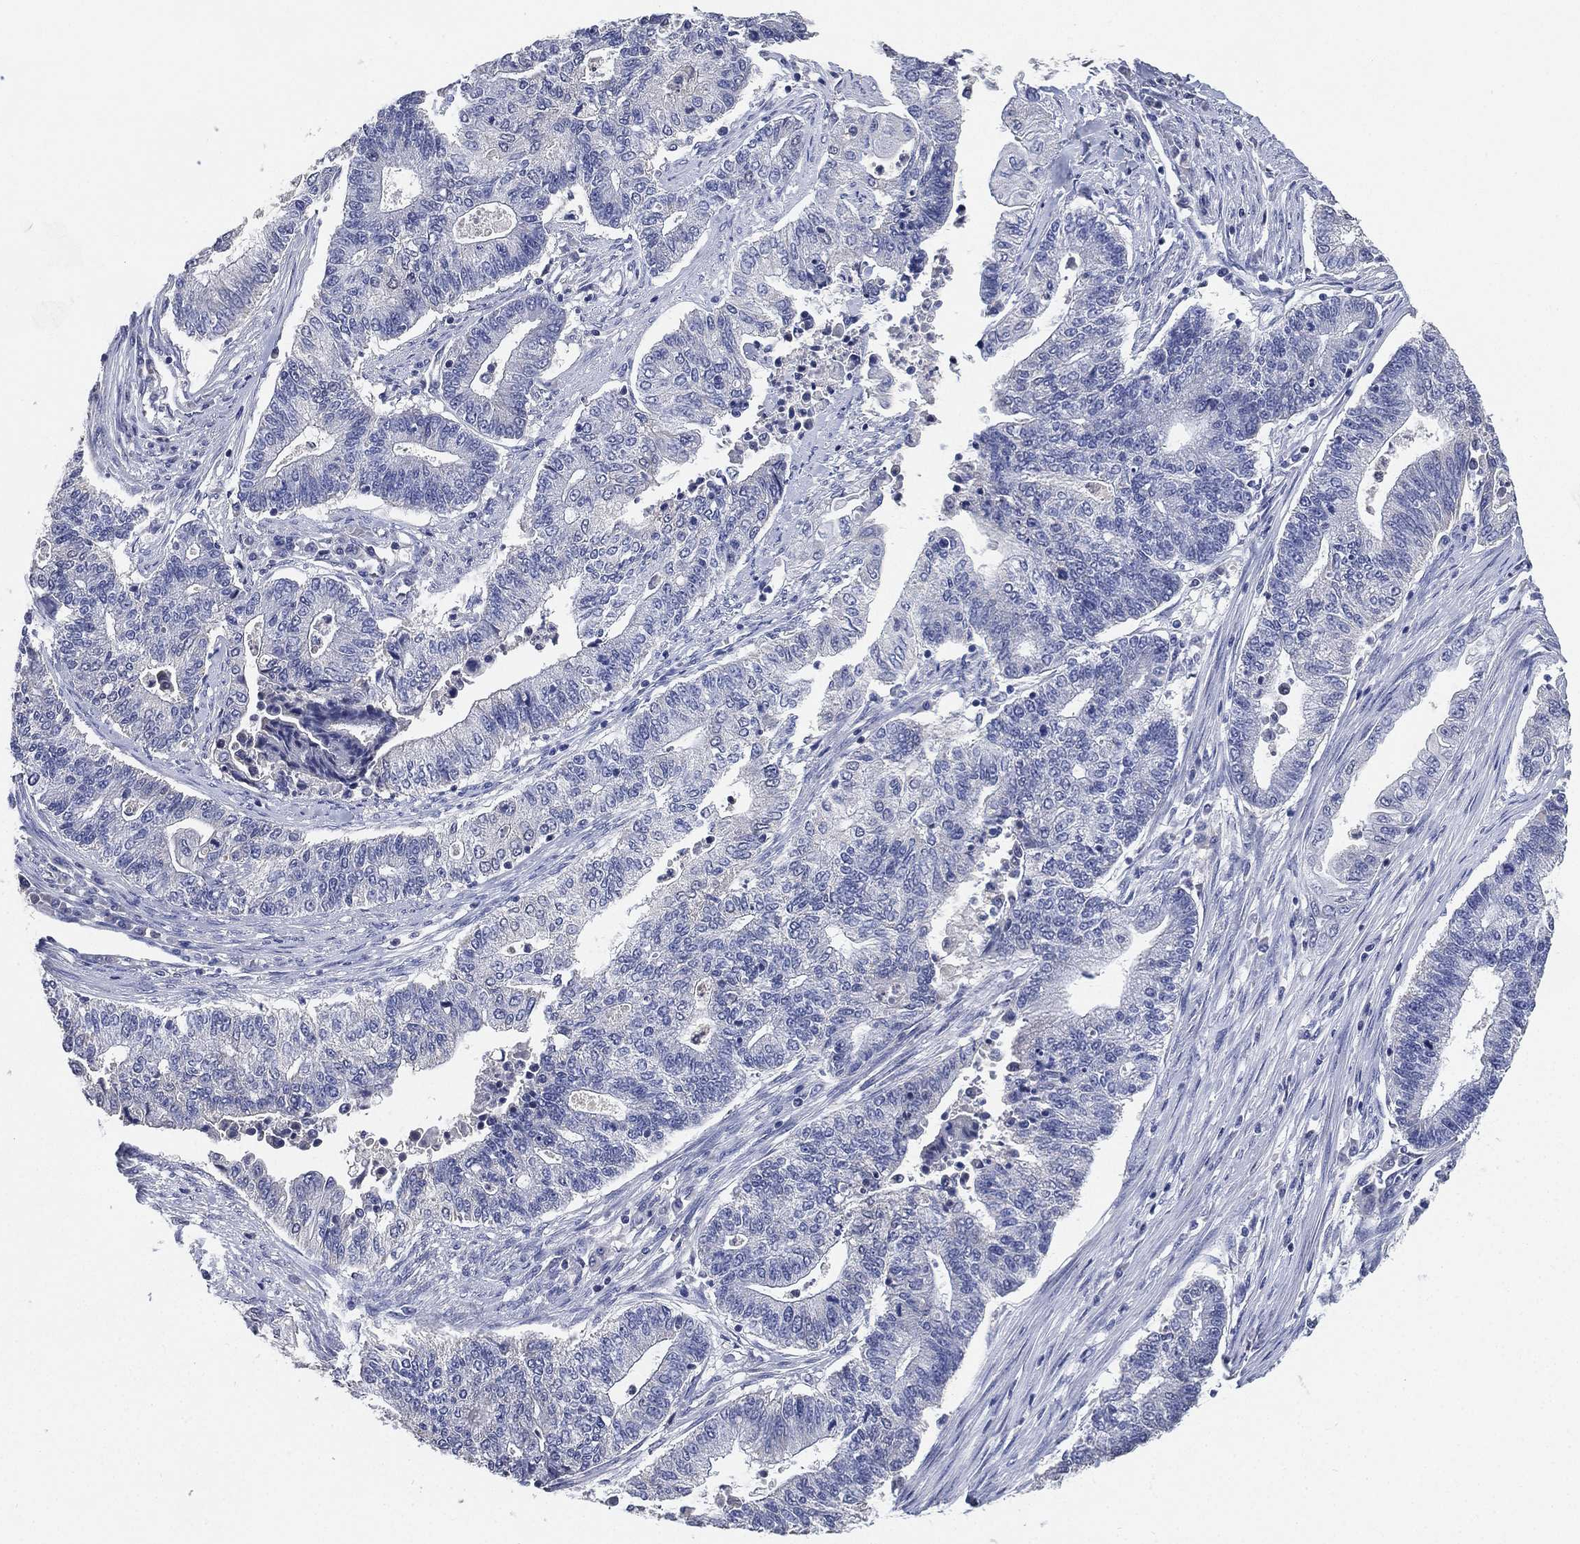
{"staining": {"intensity": "negative", "quantity": "none", "location": "none"}, "tissue": "endometrial cancer", "cell_type": "Tumor cells", "image_type": "cancer", "snomed": [{"axis": "morphology", "description": "Adenocarcinoma, NOS"}, {"axis": "topography", "description": "Uterus"}, {"axis": "topography", "description": "Endometrium"}], "caption": "A photomicrograph of human adenocarcinoma (endometrial) is negative for staining in tumor cells.", "gene": "IYD", "patient": {"sex": "female", "age": 54}}